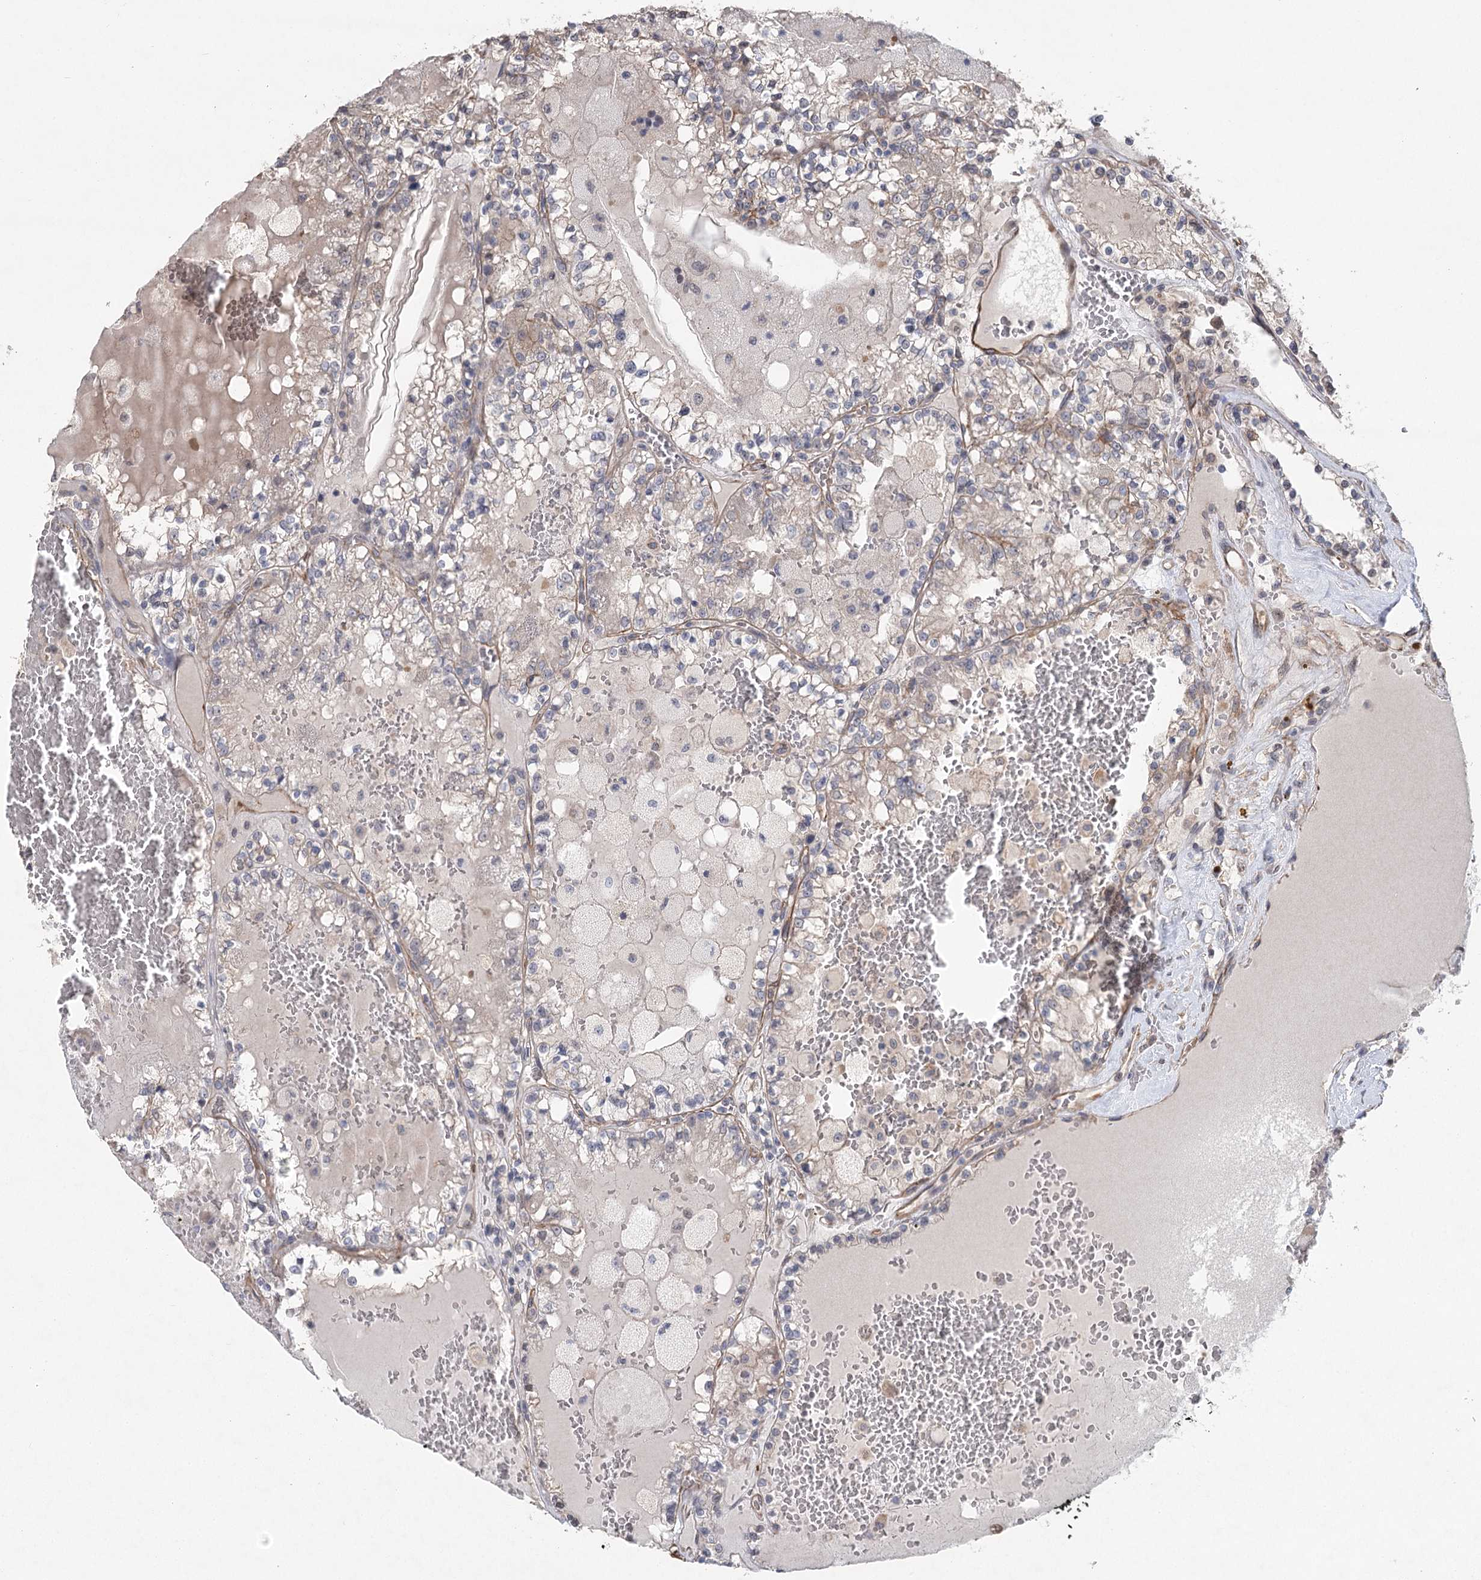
{"staining": {"intensity": "negative", "quantity": "none", "location": "none"}, "tissue": "renal cancer", "cell_type": "Tumor cells", "image_type": "cancer", "snomed": [{"axis": "morphology", "description": "Adenocarcinoma, NOS"}, {"axis": "topography", "description": "Kidney"}], "caption": "Immunohistochemical staining of human renal cancer (adenocarcinoma) exhibits no significant staining in tumor cells.", "gene": "RWDD4", "patient": {"sex": "female", "age": 56}}